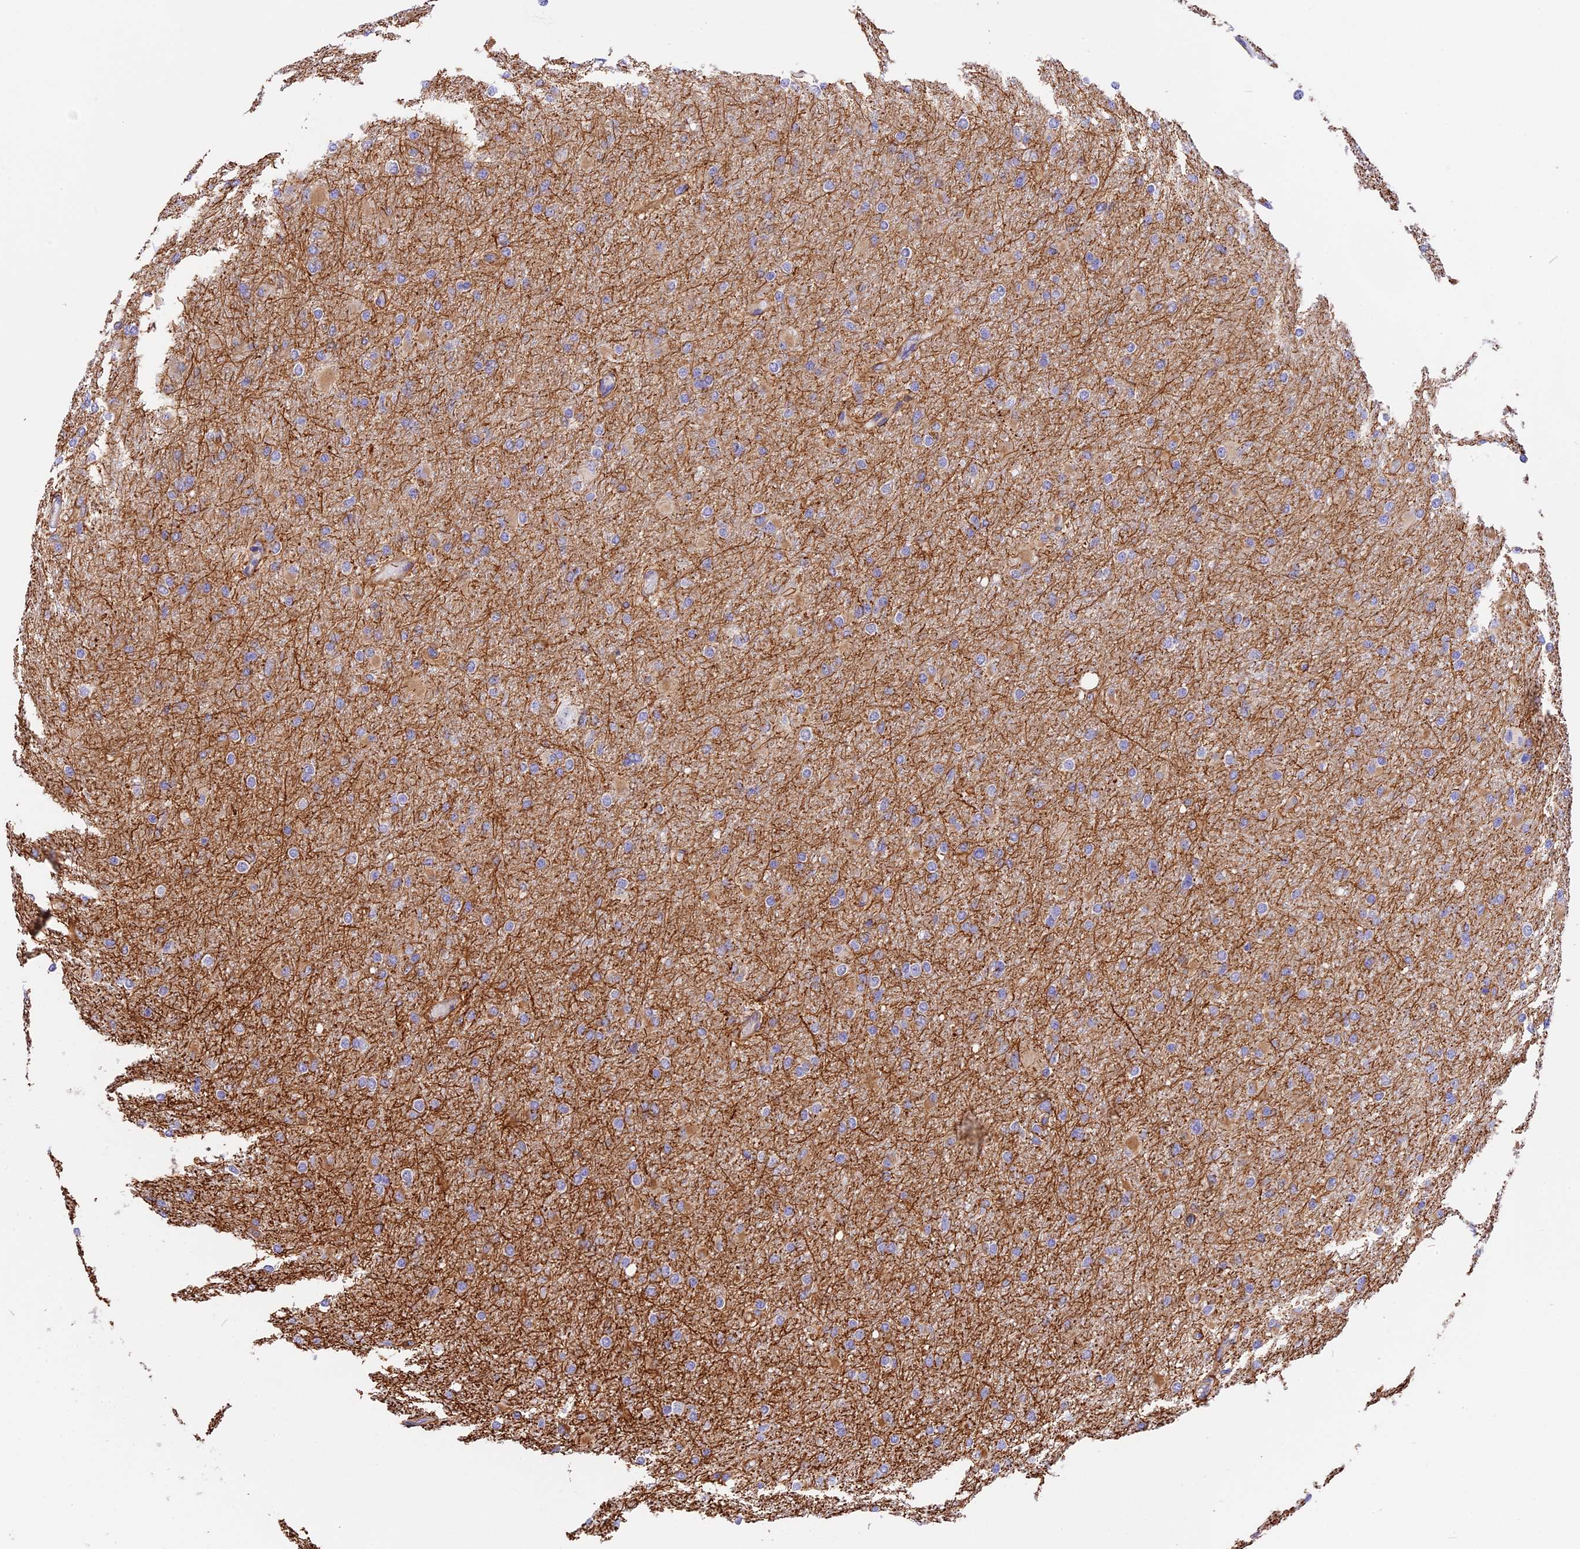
{"staining": {"intensity": "moderate", "quantity": "<25%", "location": "cytoplasmic/membranous"}, "tissue": "glioma", "cell_type": "Tumor cells", "image_type": "cancer", "snomed": [{"axis": "morphology", "description": "Glioma, malignant, High grade"}, {"axis": "topography", "description": "Cerebral cortex"}], "caption": "The image shows a brown stain indicating the presence of a protein in the cytoplasmic/membranous of tumor cells in malignant high-grade glioma.", "gene": "R3HDM4", "patient": {"sex": "female", "age": 36}}